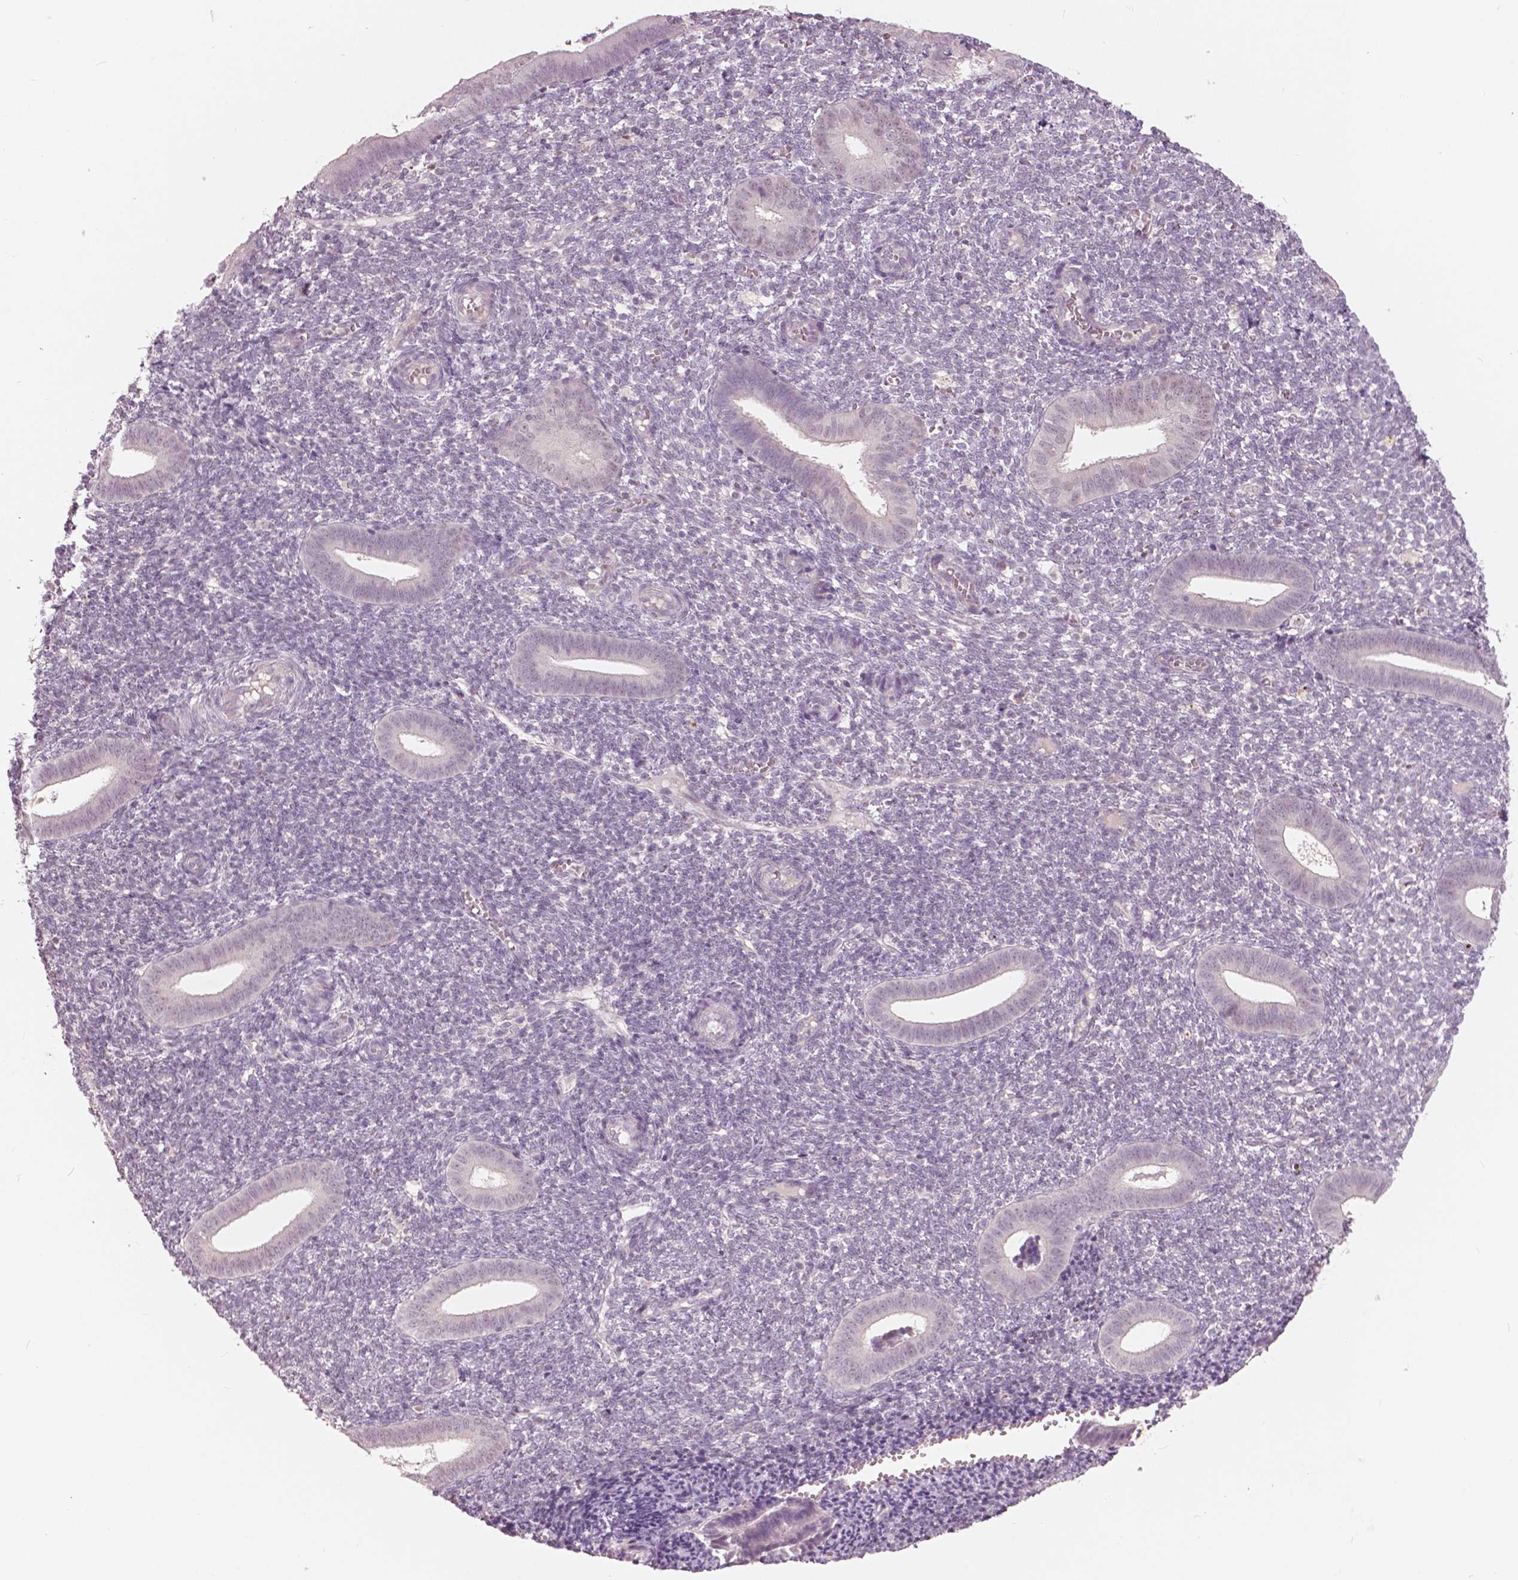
{"staining": {"intensity": "negative", "quantity": "none", "location": "none"}, "tissue": "endometrium", "cell_type": "Cells in endometrial stroma", "image_type": "normal", "snomed": [{"axis": "morphology", "description": "Normal tissue, NOS"}, {"axis": "topography", "description": "Endometrium"}], "caption": "IHC of normal human endometrium displays no staining in cells in endometrial stroma. Nuclei are stained in blue.", "gene": "NANOG", "patient": {"sex": "female", "age": 25}}